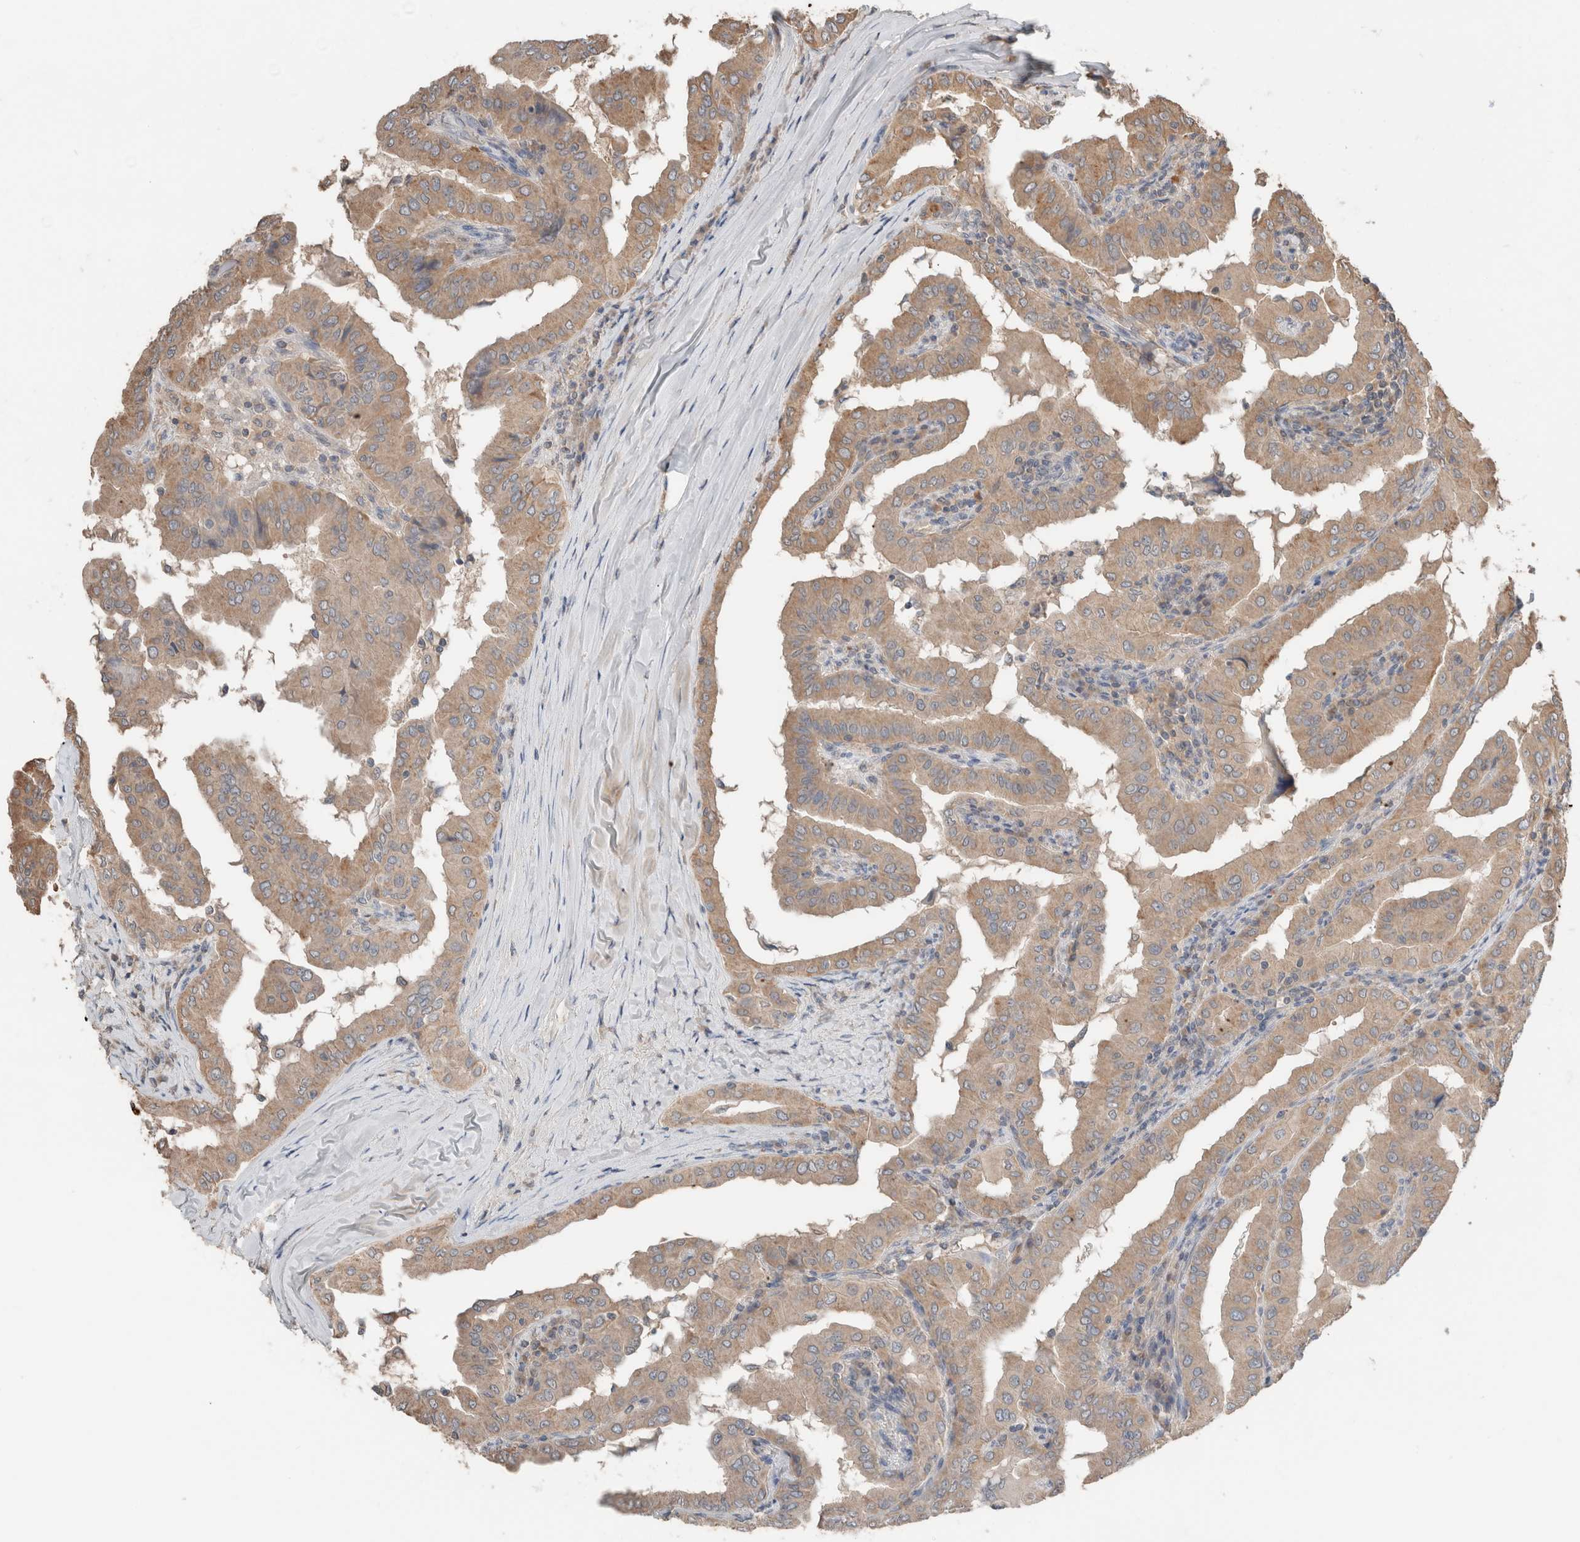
{"staining": {"intensity": "weak", "quantity": ">75%", "location": "cytoplasmic/membranous"}, "tissue": "thyroid cancer", "cell_type": "Tumor cells", "image_type": "cancer", "snomed": [{"axis": "morphology", "description": "Papillary adenocarcinoma, NOS"}, {"axis": "topography", "description": "Thyroid gland"}], "caption": "Immunohistochemistry (IHC) photomicrograph of neoplastic tissue: thyroid cancer (papillary adenocarcinoma) stained using IHC demonstrates low levels of weak protein expression localized specifically in the cytoplasmic/membranous of tumor cells, appearing as a cytoplasmic/membranous brown color.", "gene": "ERAP2", "patient": {"sex": "male", "age": 33}}